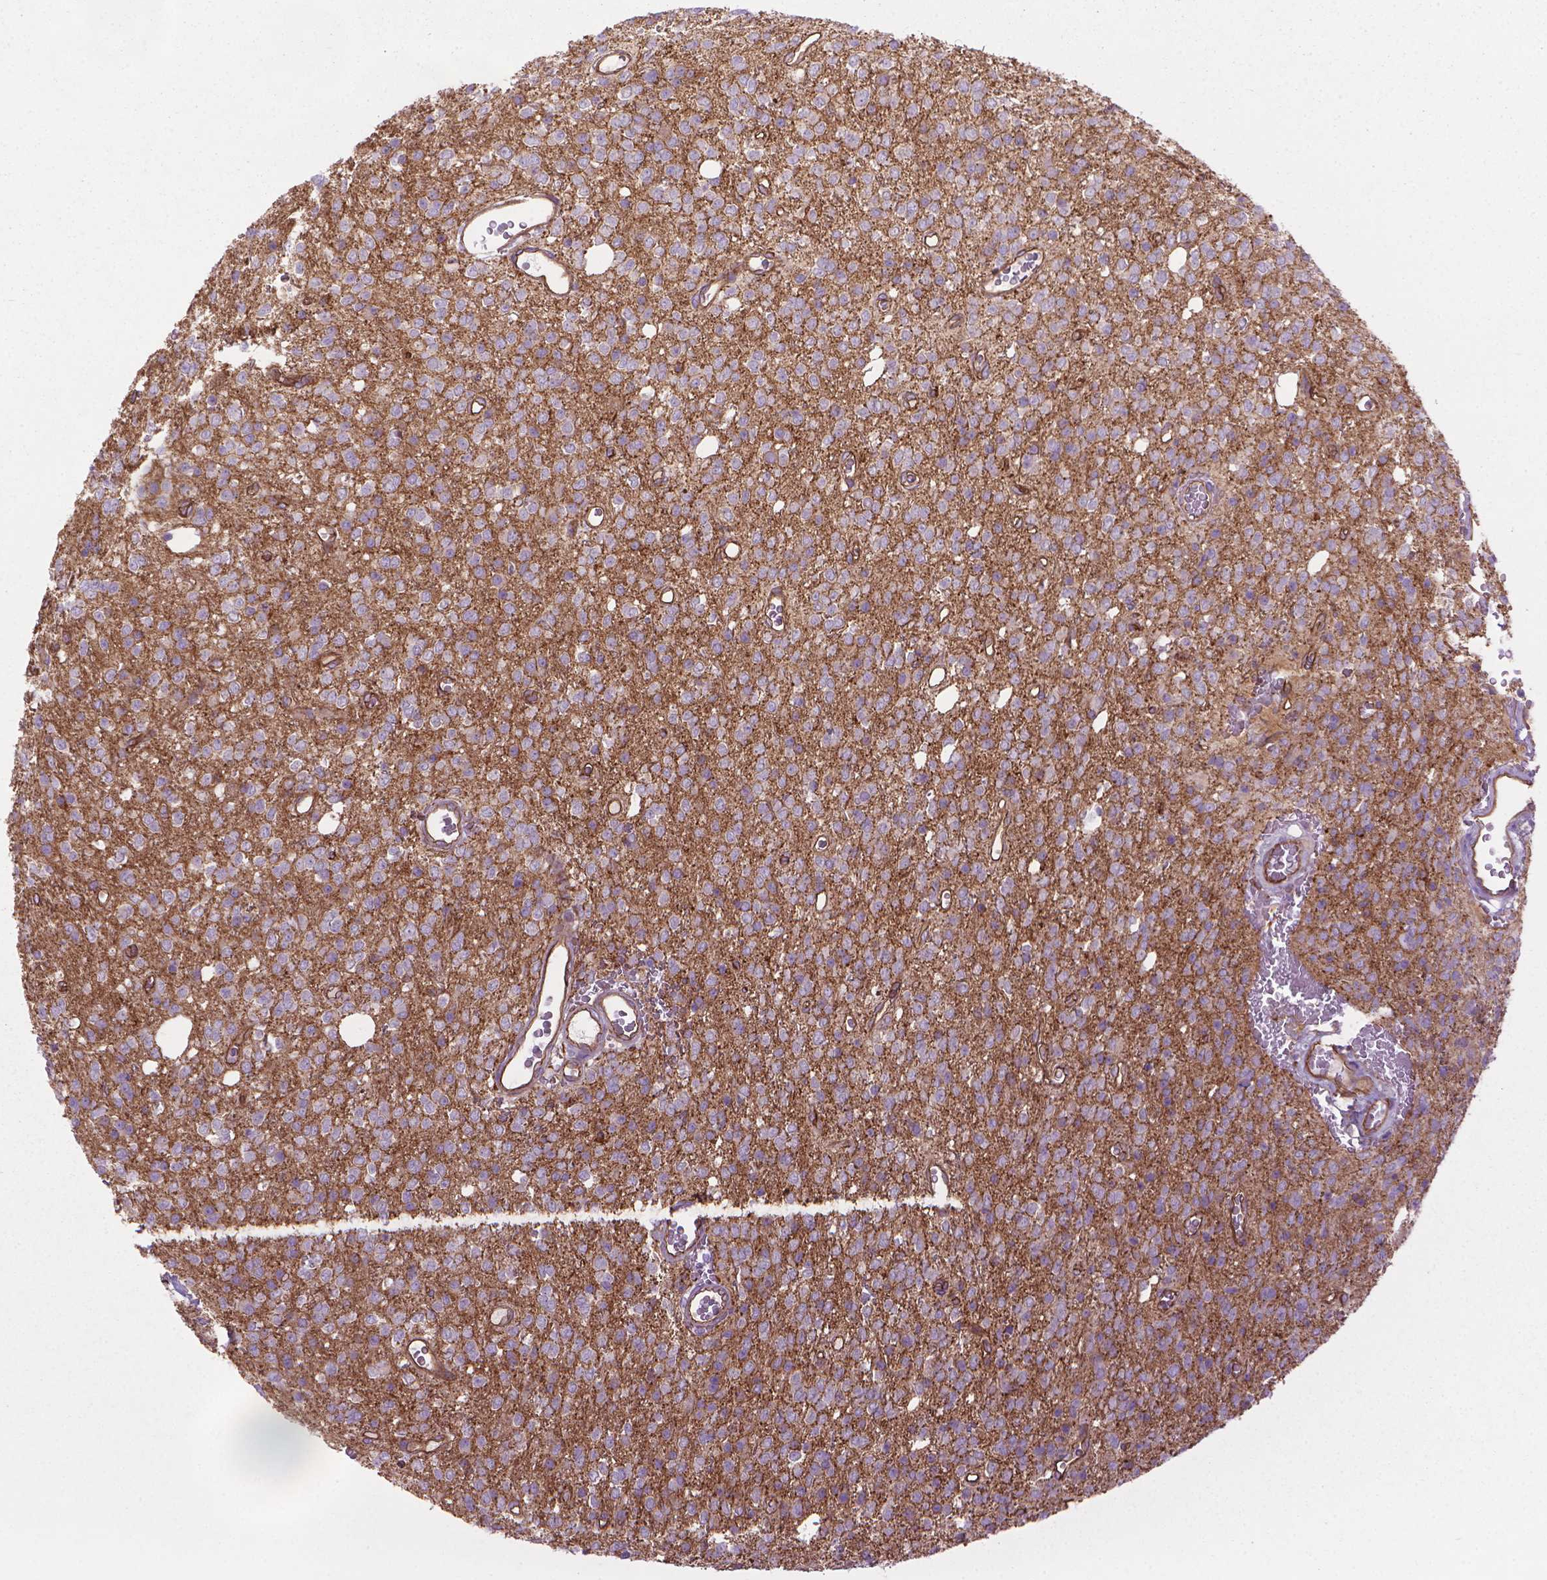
{"staining": {"intensity": "negative", "quantity": "none", "location": "none"}, "tissue": "glioma", "cell_type": "Tumor cells", "image_type": "cancer", "snomed": [{"axis": "morphology", "description": "Glioma, malignant, Low grade"}, {"axis": "topography", "description": "Brain"}], "caption": "Immunohistochemistry (IHC) image of neoplastic tissue: human low-grade glioma (malignant) stained with DAB (3,3'-diaminobenzidine) demonstrates no significant protein expression in tumor cells. (DAB (3,3'-diaminobenzidine) immunohistochemistry with hematoxylin counter stain).", "gene": "TENT5A", "patient": {"sex": "female", "age": 45}}